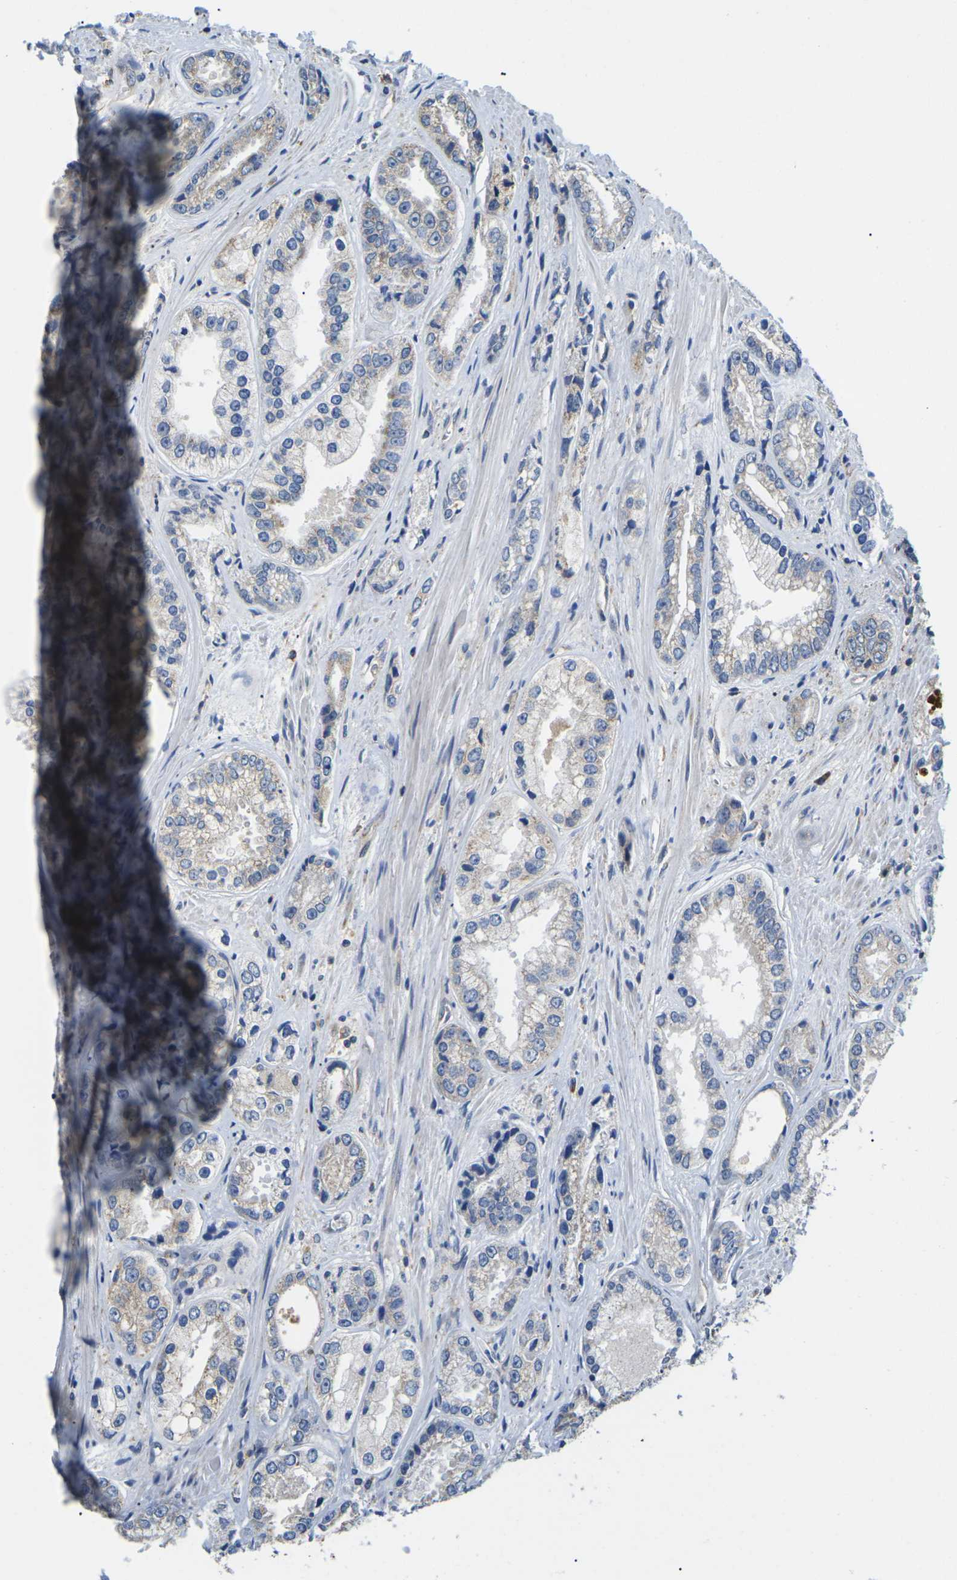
{"staining": {"intensity": "weak", "quantity": "<25%", "location": "cytoplasmic/membranous"}, "tissue": "prostate cancer", "cell_type": "Tumor cells", "image_type": "cancer", "snomed": [{"axis": "morphology", "description": "Adenocarcinoma, High grade"}, {"axis": "topography", "description": "Prostate"}], "caption": "The photomicrograph shows no staining of tumor cells in prostate cancer (high-grade adenocarcinoma).", "gene": "TMEFF2", "patient": {"sex": "male", "age": 61}}